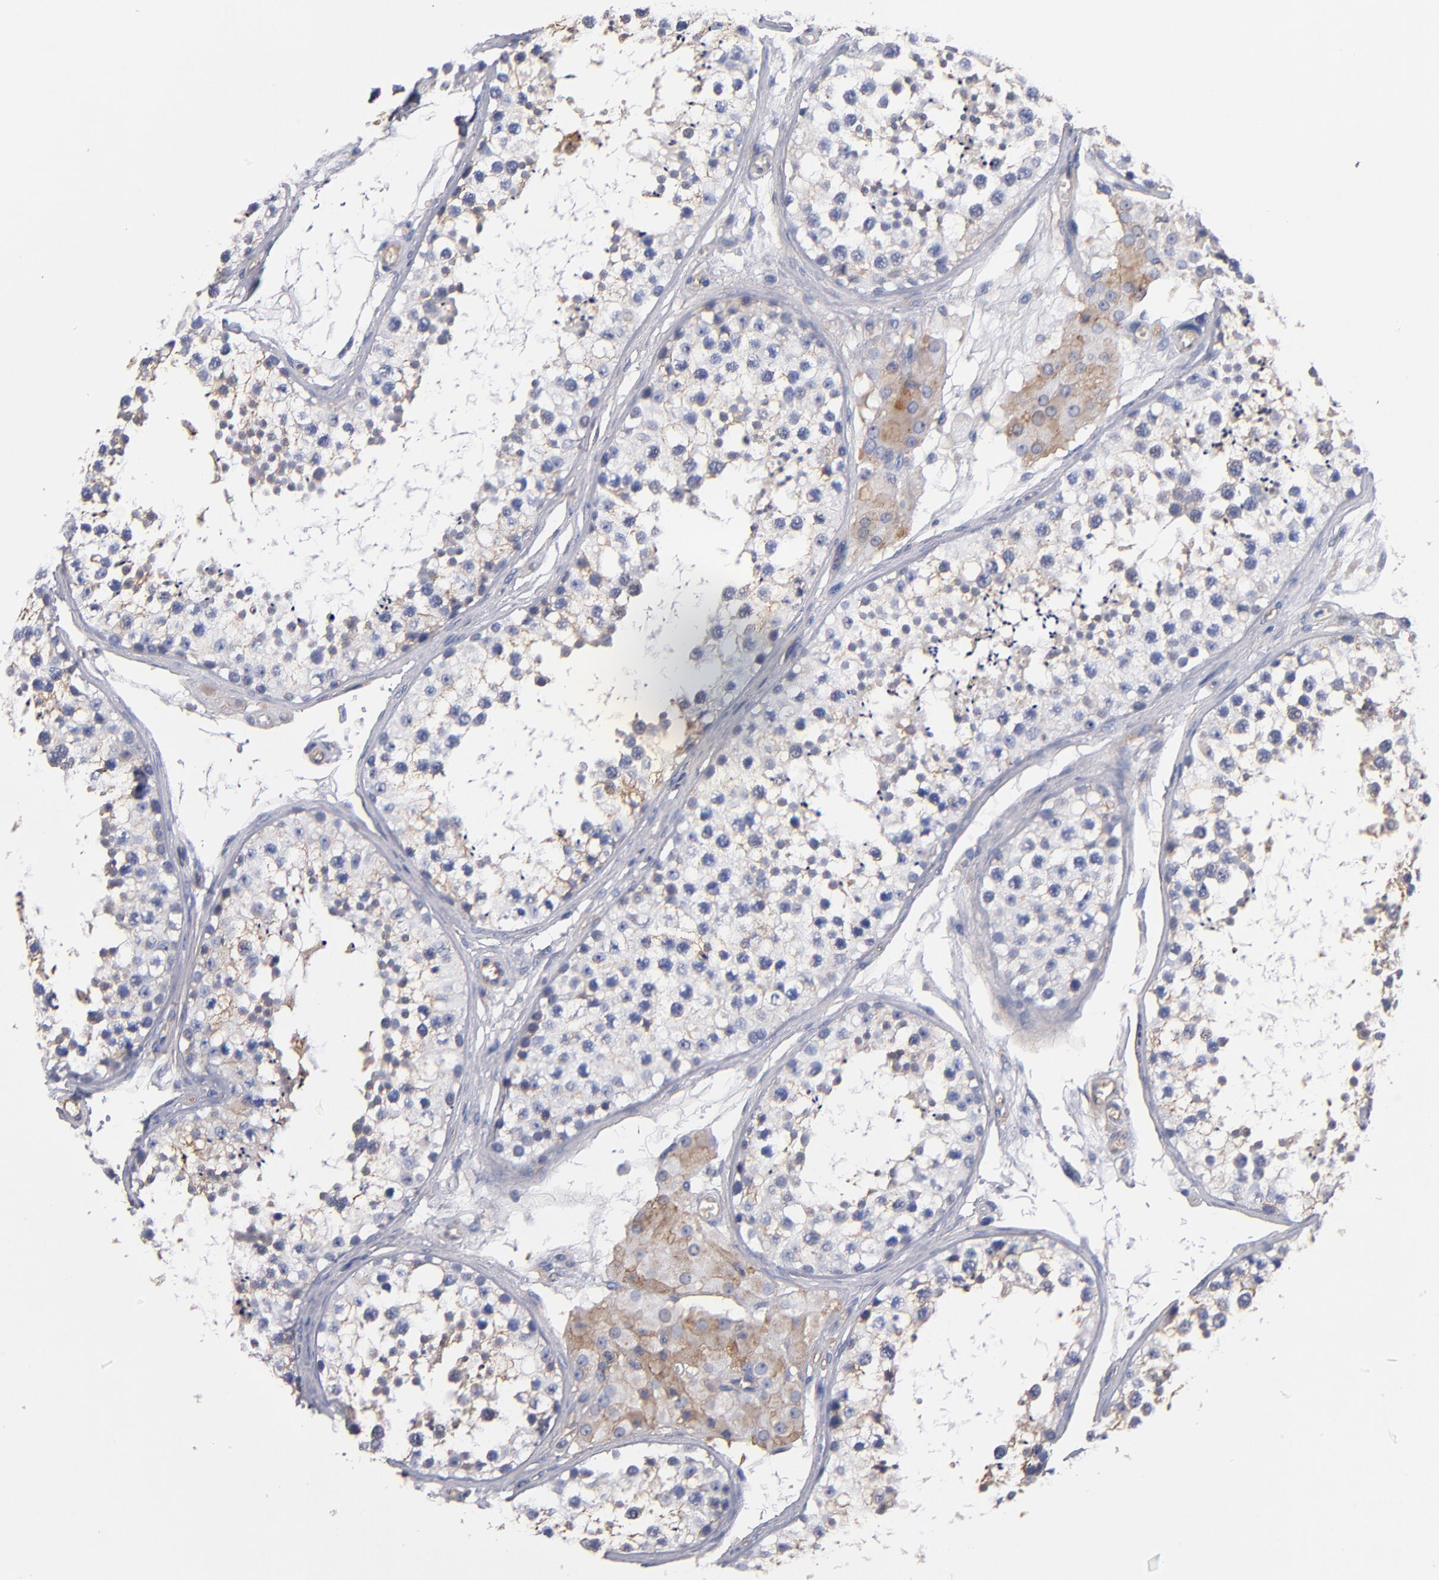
{"staining": {"intensity": "moderate", "quantity": "25%-75%", "location": "cytoplasmic/membranous"}, "tissue": "testis", "cell_type": "Cells in seminiferous ducts", "image_type": "normal", "snomed": [{"axis": "morphology", "description": "Normal tissue, NOS"}, {"axis": "topography", "description": "Testis"}], "caption": "About 25%-75% of cells in seminiferous ducts in unremarkable testis demonstrate moderate cytoplasmic/membranous protein expression as visualized by brown immunohistochemical staining.", "gene": "PLSCR4", "patient": {"sex": "male", "age": 57}}